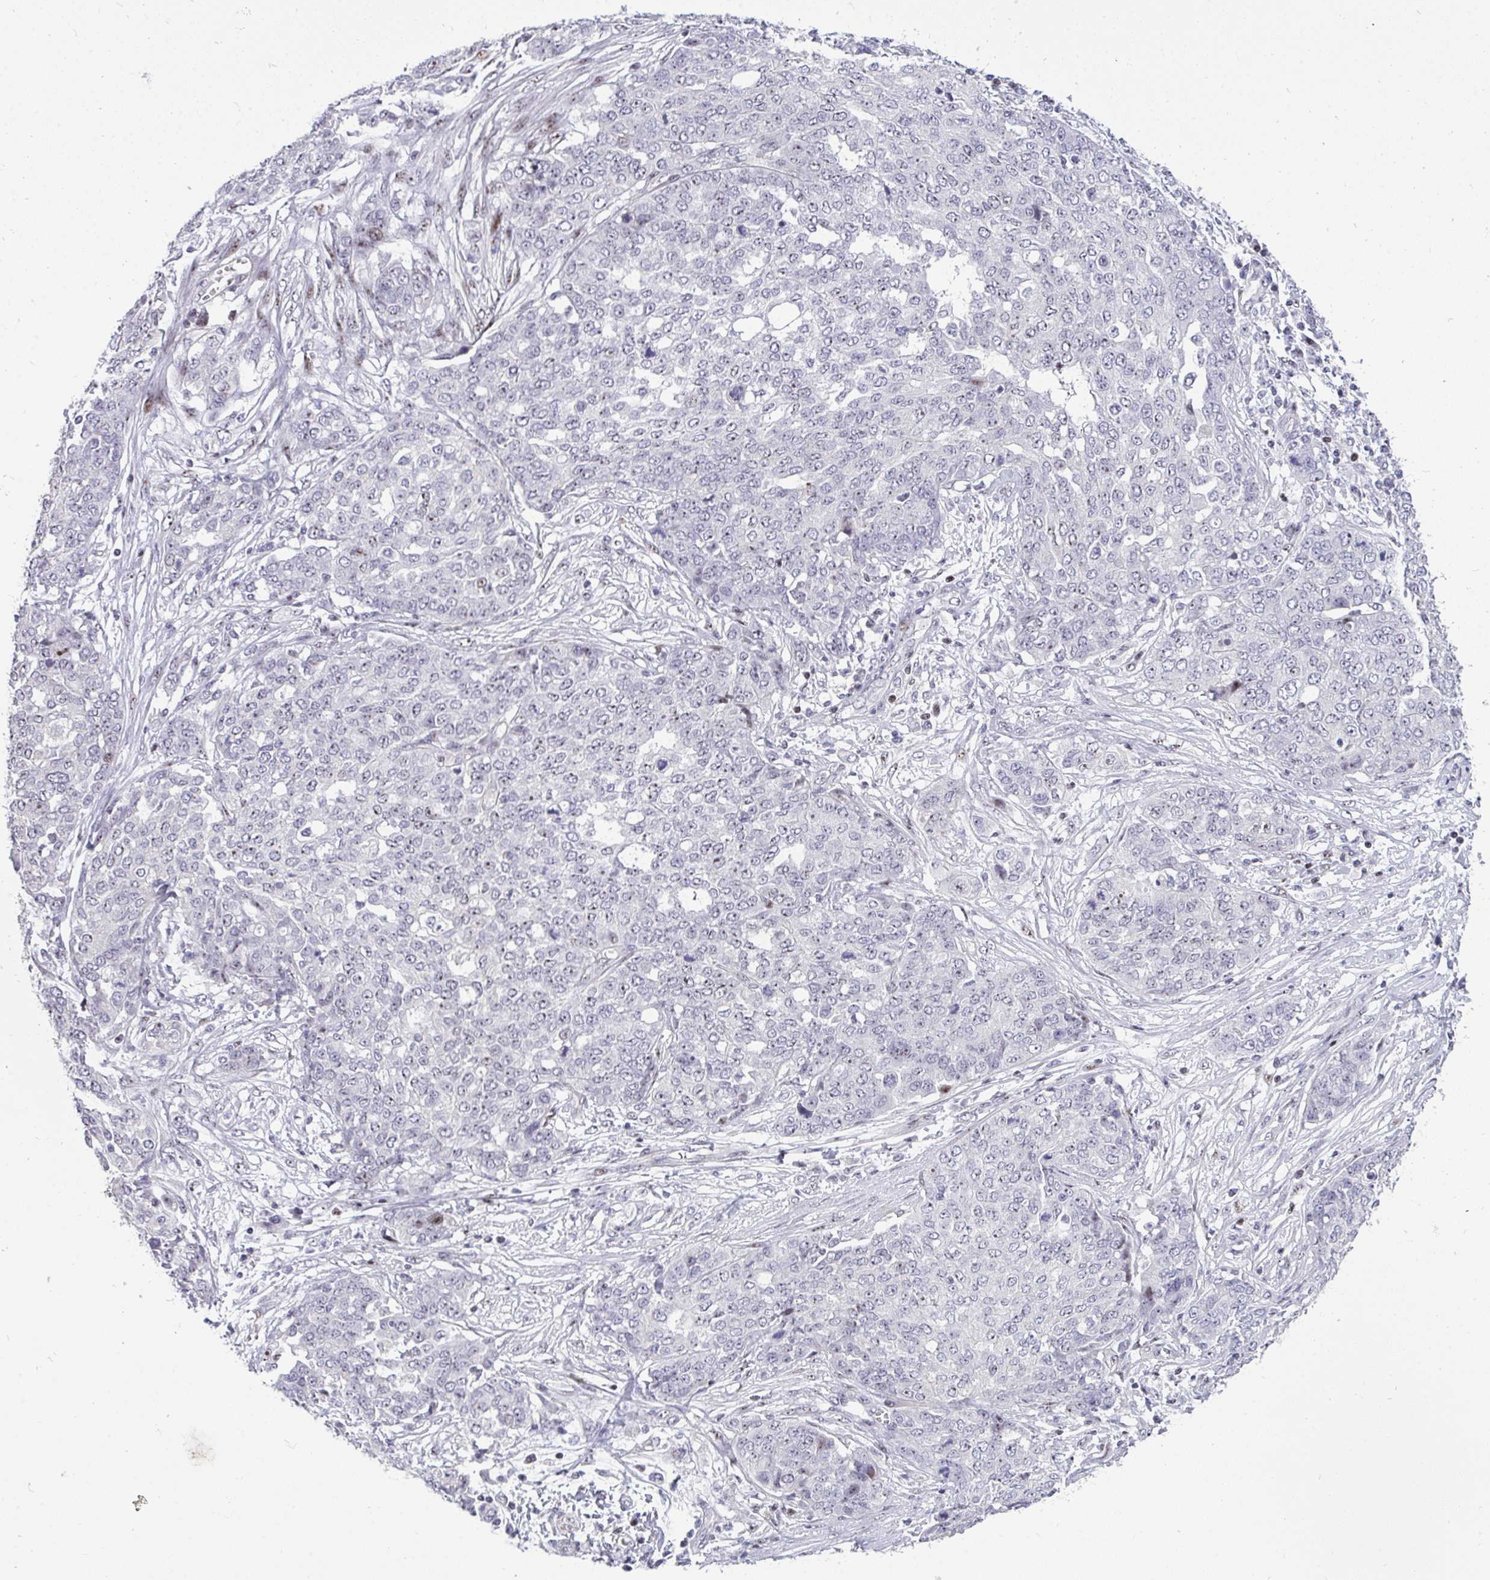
{"staining": {"intensity": "weak", "quantity": "<25%", "location": "nuclear"}, "tissue": "ovarian cancer", "cell_type": "Tumor cells", "image_type": "cancer", "snomed": [{"axis": "morphology", "description": "Cystadenocarcinoma, serous, NOS"}, {"axis": "topography", "description": "Soft tissue"}, {"axis": "topography", "description": "Ovary"}], "caption": "Immunohistochemistry (IHC) image of ovarian cancer stained for a protein (brown), which displays no expression in tumor cells. (DAB (3,3'-diaminobenzidine) immunohistochemistry, high magnification).", "gene": "PLPPR3", "patient": {"sex": "female", "age": 57}}